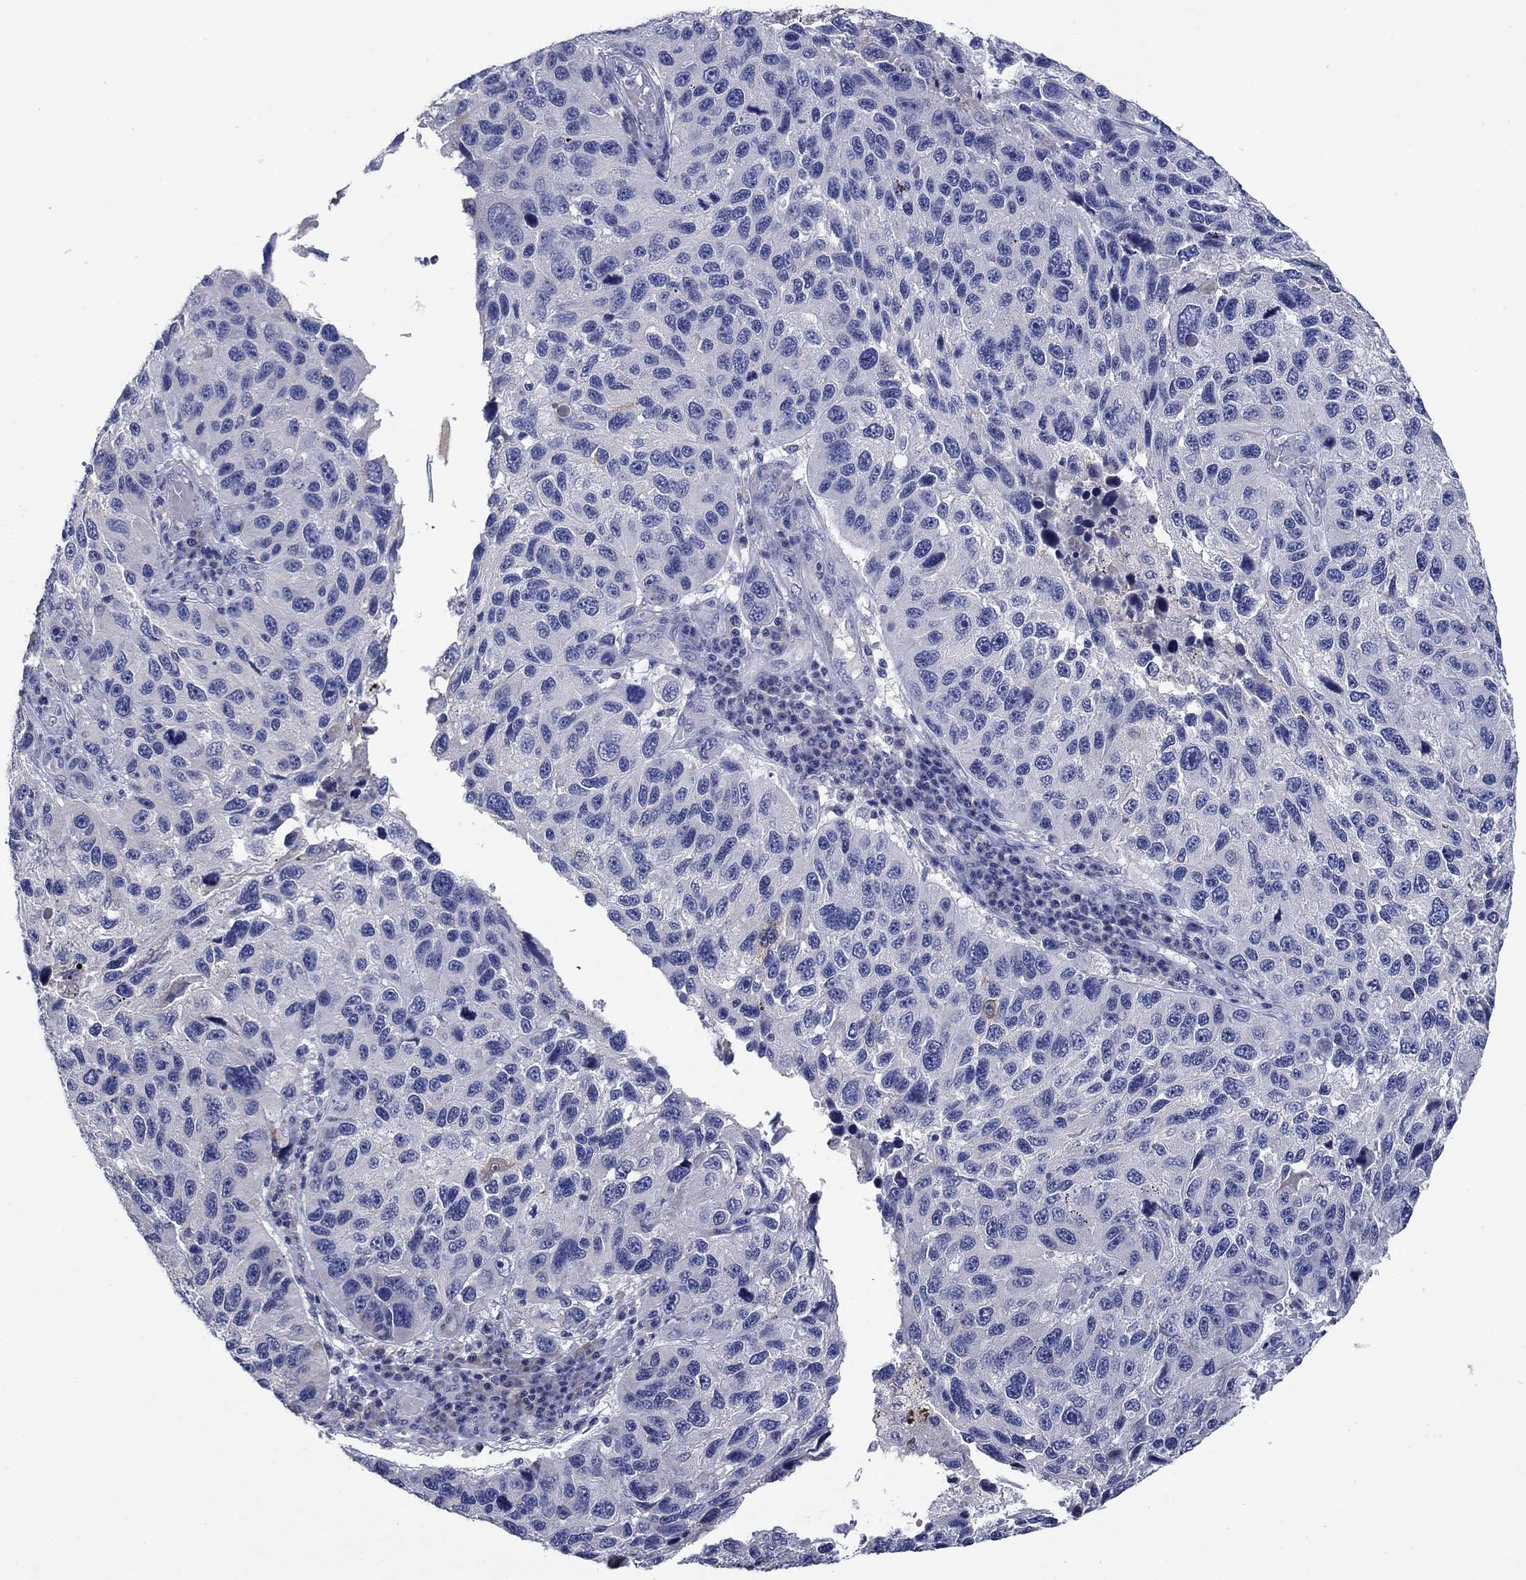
{"staining": {"intensity": "negative", "quantity": "none", "location": "none"}, "tissue": "melanoma", "cell_type": "Tumor cells", "image_type": "cancer", "snomed": [{"axis": "morphology", "description": "Malignant melanoma, NOS"}, {"axis": "topography", "description": "Skin"}], "caption": "Melanoma stained for a protein using IHC exhibits no expression tumor cells.", "gene": "SULT2B1", "patient": {"sex": "male", "age": 53}}